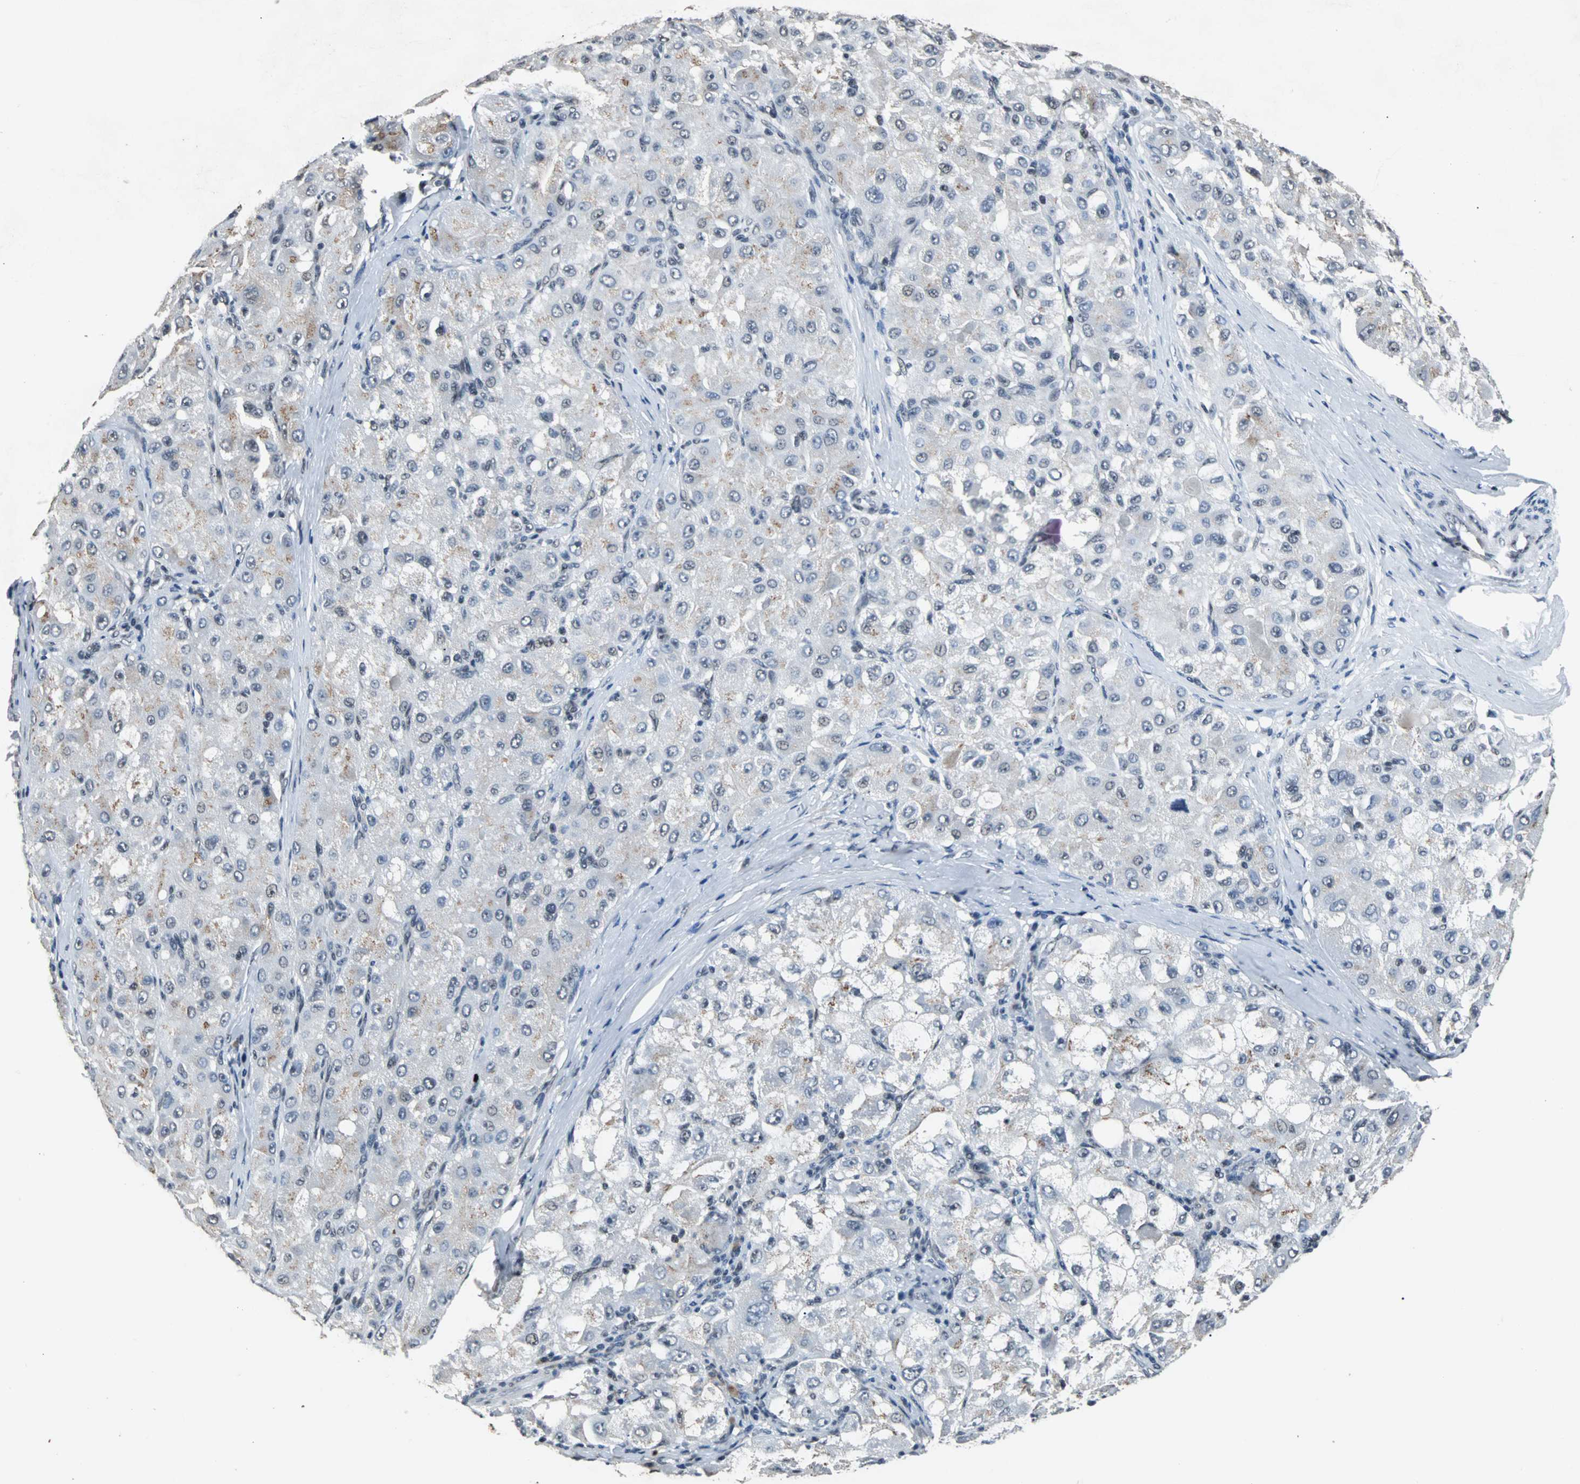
{"staining": {"intensity": "negative", "quantity": "none", "location": "none"}, "tissue": "liver cancer", "cell_type": "Tumor cells", "image_type": "cancer", "snomed": [{"axis": "morphology", "description": "Carcinoma, Hepatocellular, NOS"}, {"axis": "topography", "description": "Liver"}], "caption": "Histopathology image shows no protein staining in tumor cells of liver cancer tissue.", "gene": "USP28", "patient": {"sex": "male", "age": 80}}